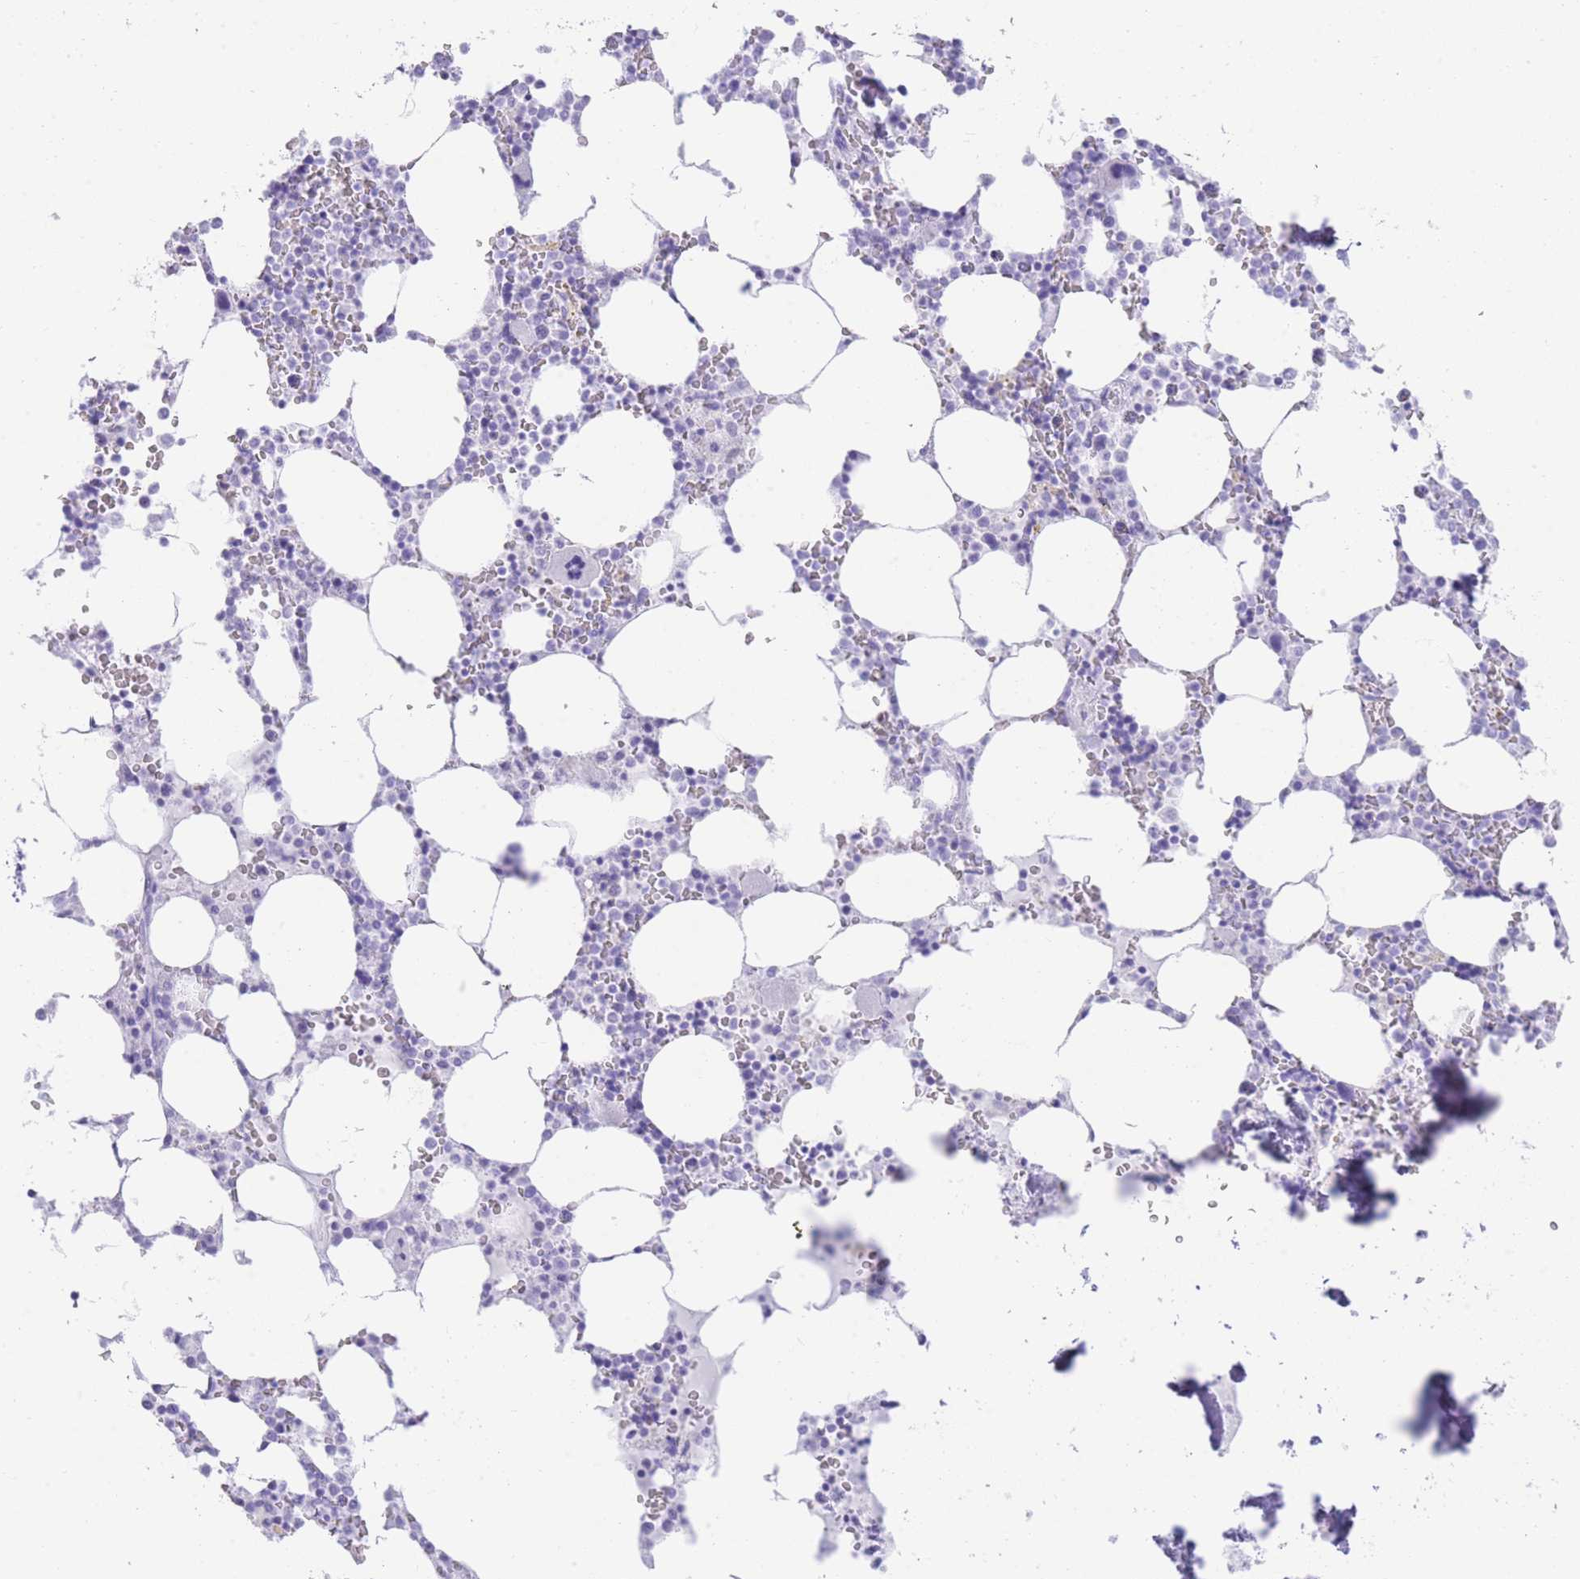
{"staining": {"intensity": "negative", "quantity": "none", "location": "none"}, "tissue": "bone marrow", "cell_type": "Hematopoietic cells", "image_type": "normal", "snomed": [{"axis": "morphology", "description": "Normal tissue, NOS"}, {"axis": "topography", "description": "Bone marrow"}], "caption": "IHC of unremarkable bone marrow reveals no expression in hematopoietic cells. (Immunohistochemistry (ihc), brightfield microscopy, high magnification).", "gene": "ELOA2", "patient": {"sex": "male", "age": 64}}